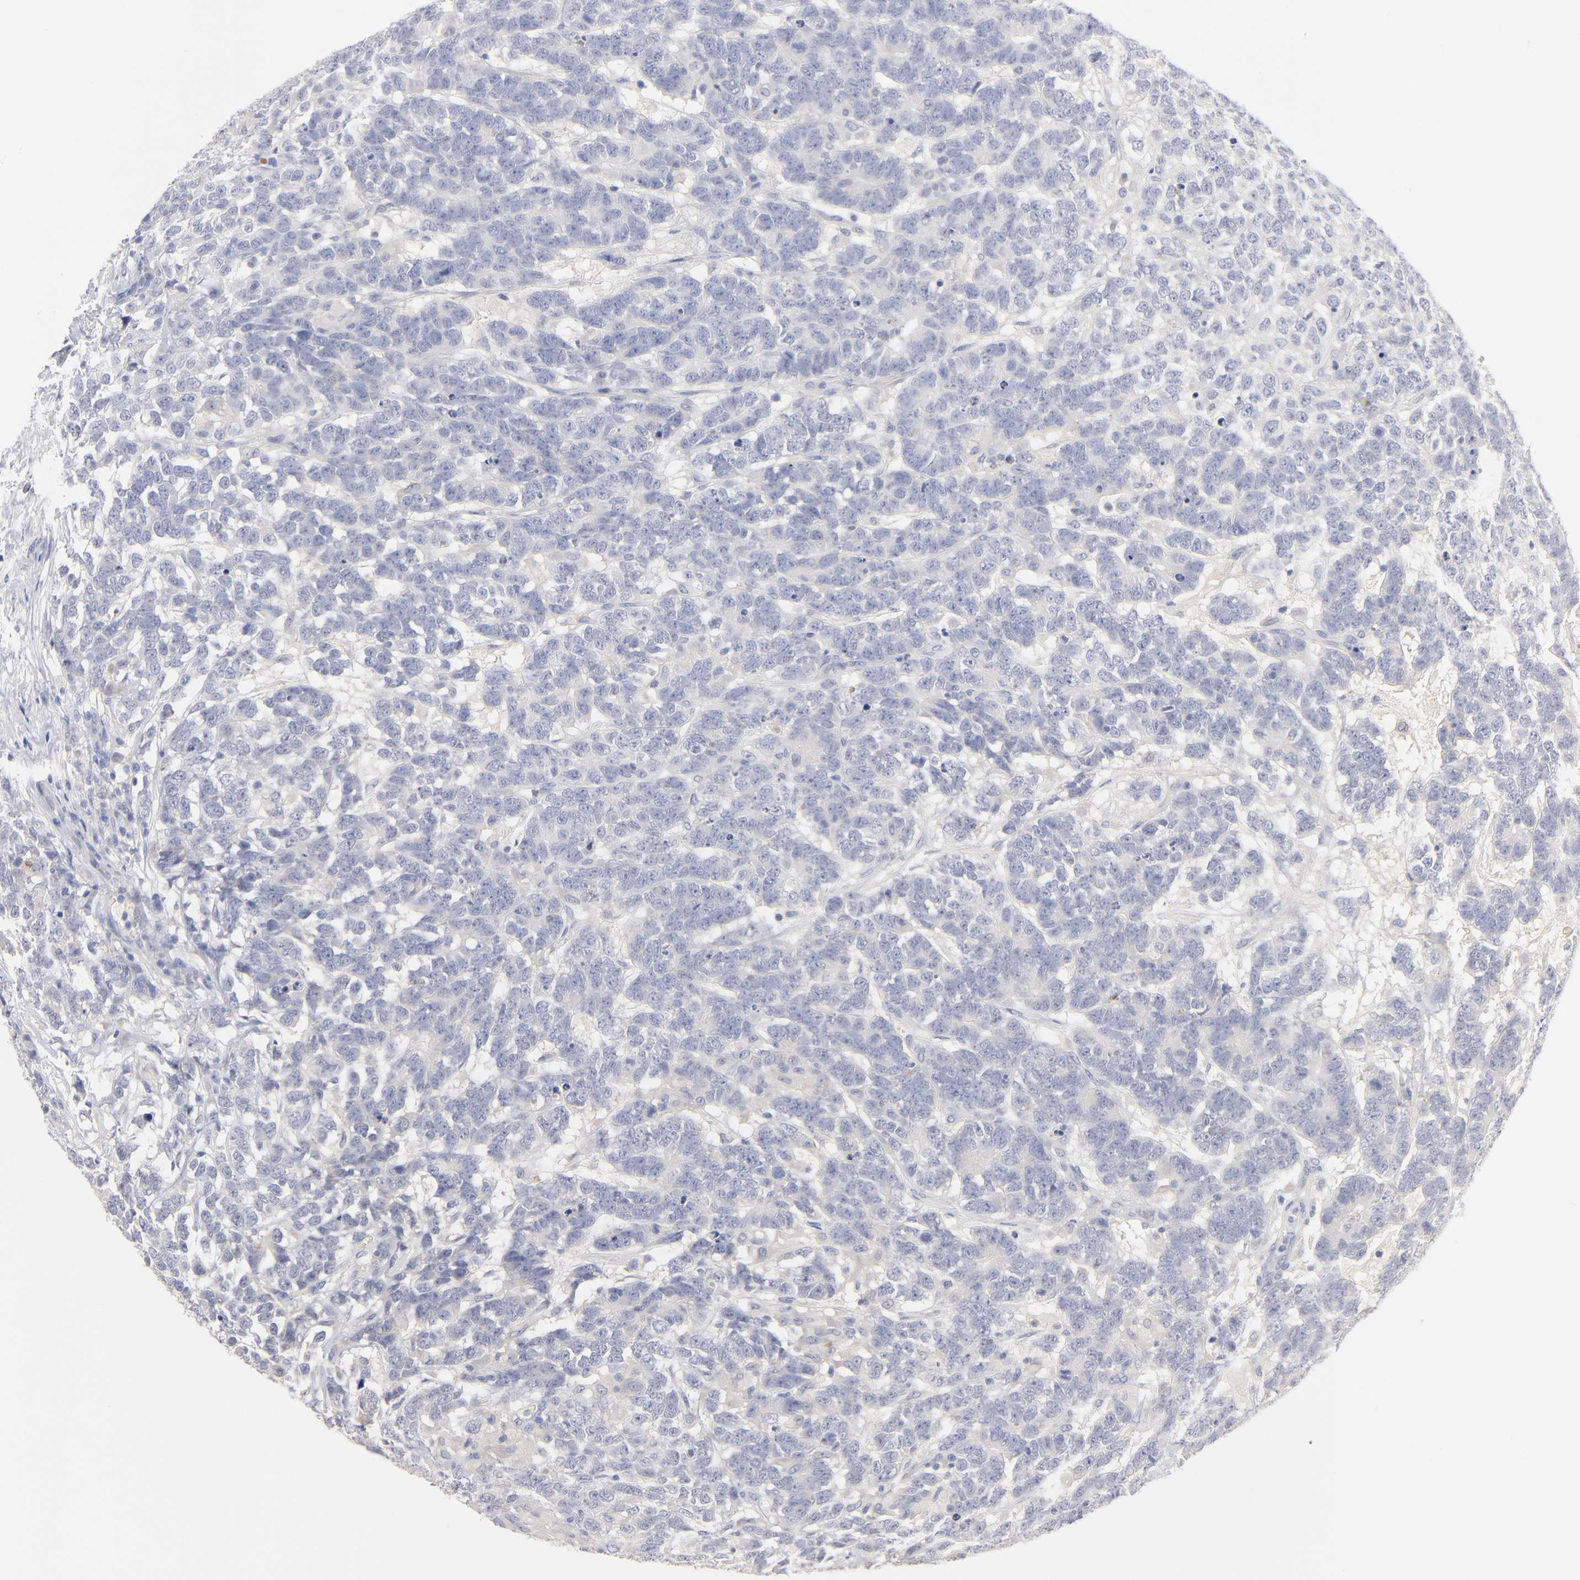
{"staining": {"intensity": "negative", "quantity": "none", "location": "none"}, "tissue": "testis cancer", "cell_type": "Tumor cells", "image_type": "cancer", "snomed": [{"axis": "morphology", "description": "Carcinoma, Embryonal, NOS"}, {"axis": "topography", "description": "Testis"}], "caption": "DAB immunohistochemical staining of testis embryonal carcinoma displays no significant expression in tumor cells.", "gene": "F12", "patient": {"sex": "male", "age": 26}}